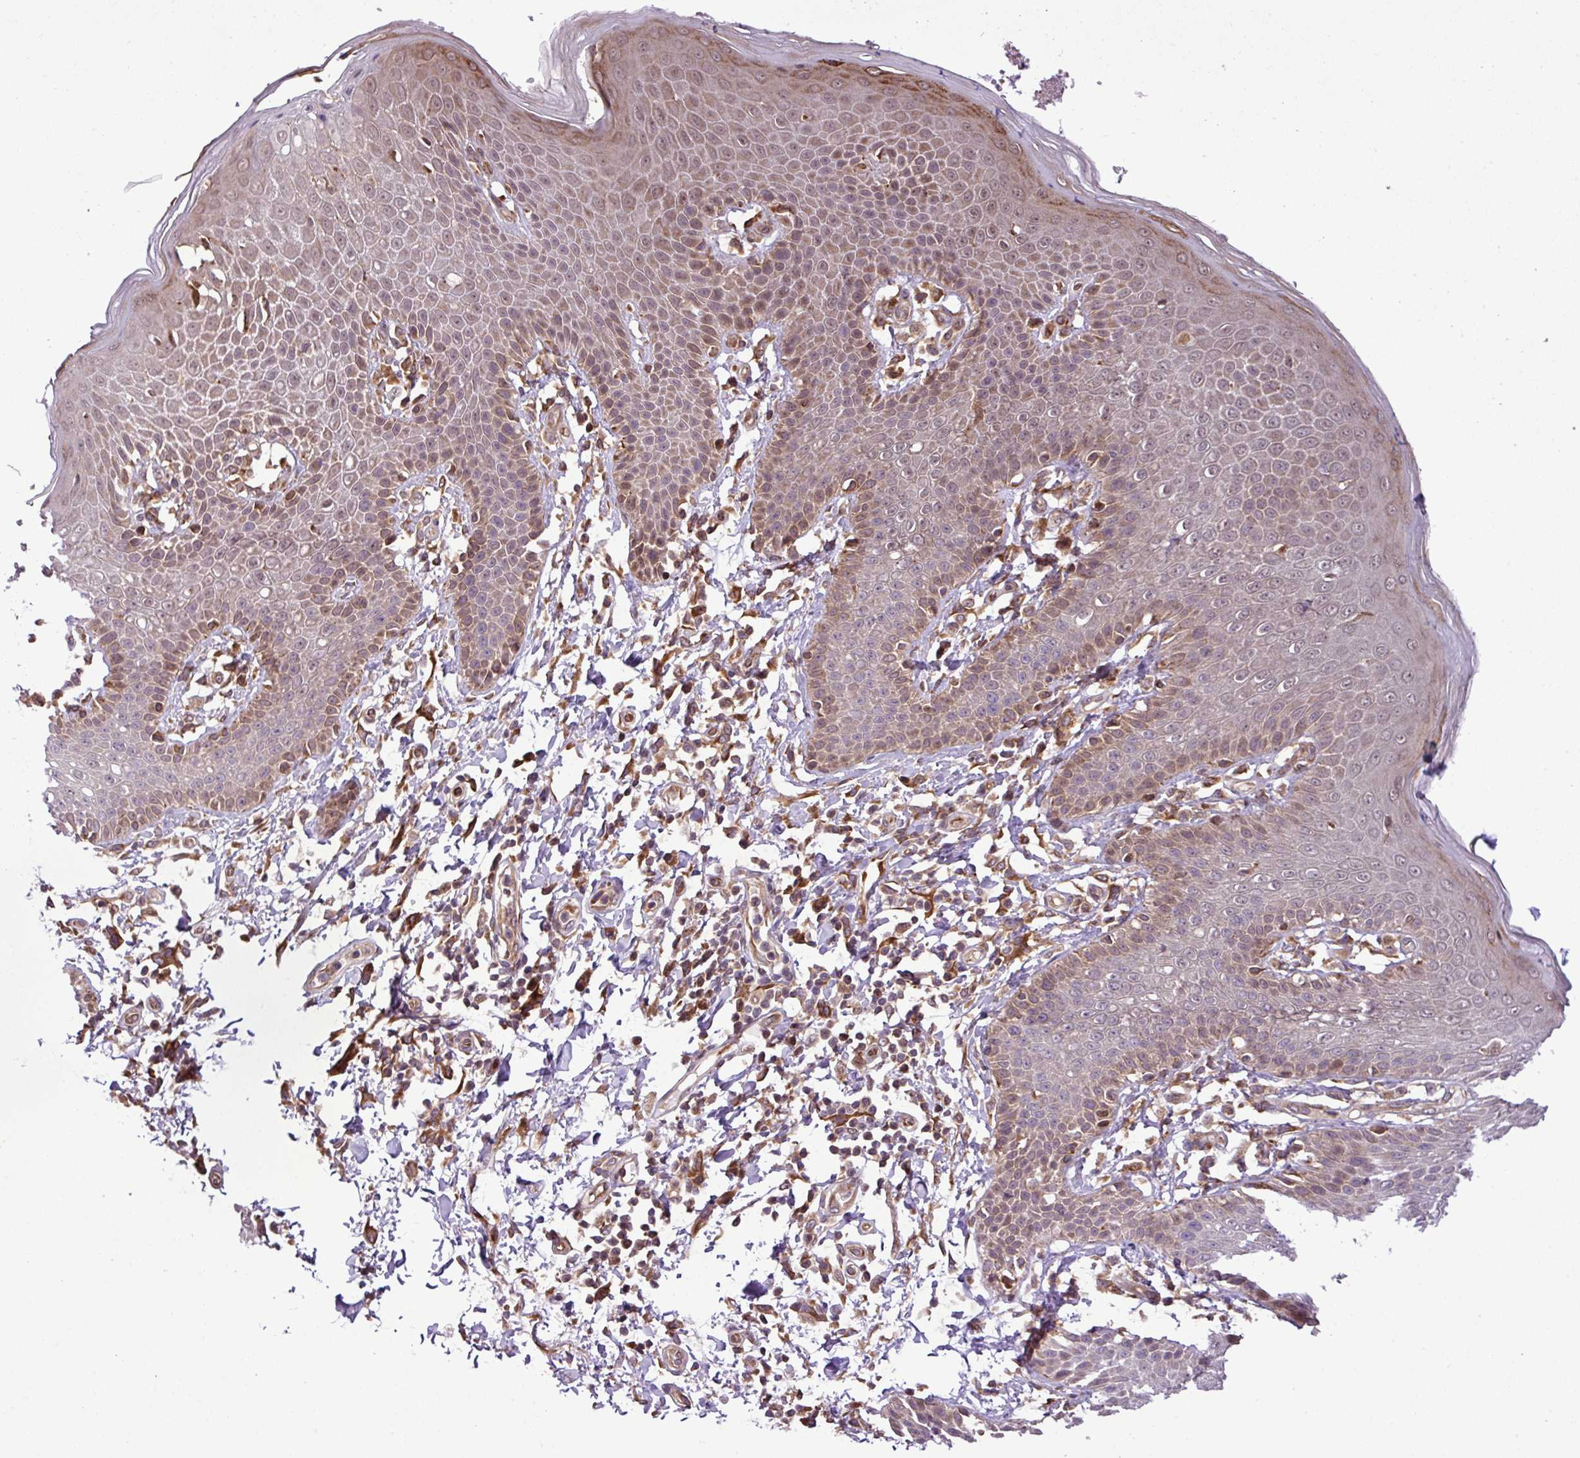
{"staining": {"intensity": "strong", "quantity": "25%-75%", "location": "cytoplasmic/membranous"}, "tissue": "skin", "cell_type": "Epidermal cells", "image_type": "normal", "snomed": [{"axis": "morphology", "description": "Normal tissue, NOS"}, {"axis": "topography", "description": "Peripheral nerve tissue"}], "caption": "Immunohistochemistry of normal human skin exhibits high levels of strong cytoplasmic/membranous staining in about 25%-75% of epidermal cells. The staining was performed using DAB (3,3'-diaminobenzidine) to visualize the protein expression in brown, while the nuclei were stained in blue with hematoxylin (Magnification: 20x).", "gene": "DLGAP4", "patient": {"sex": "male", "age": 51}}